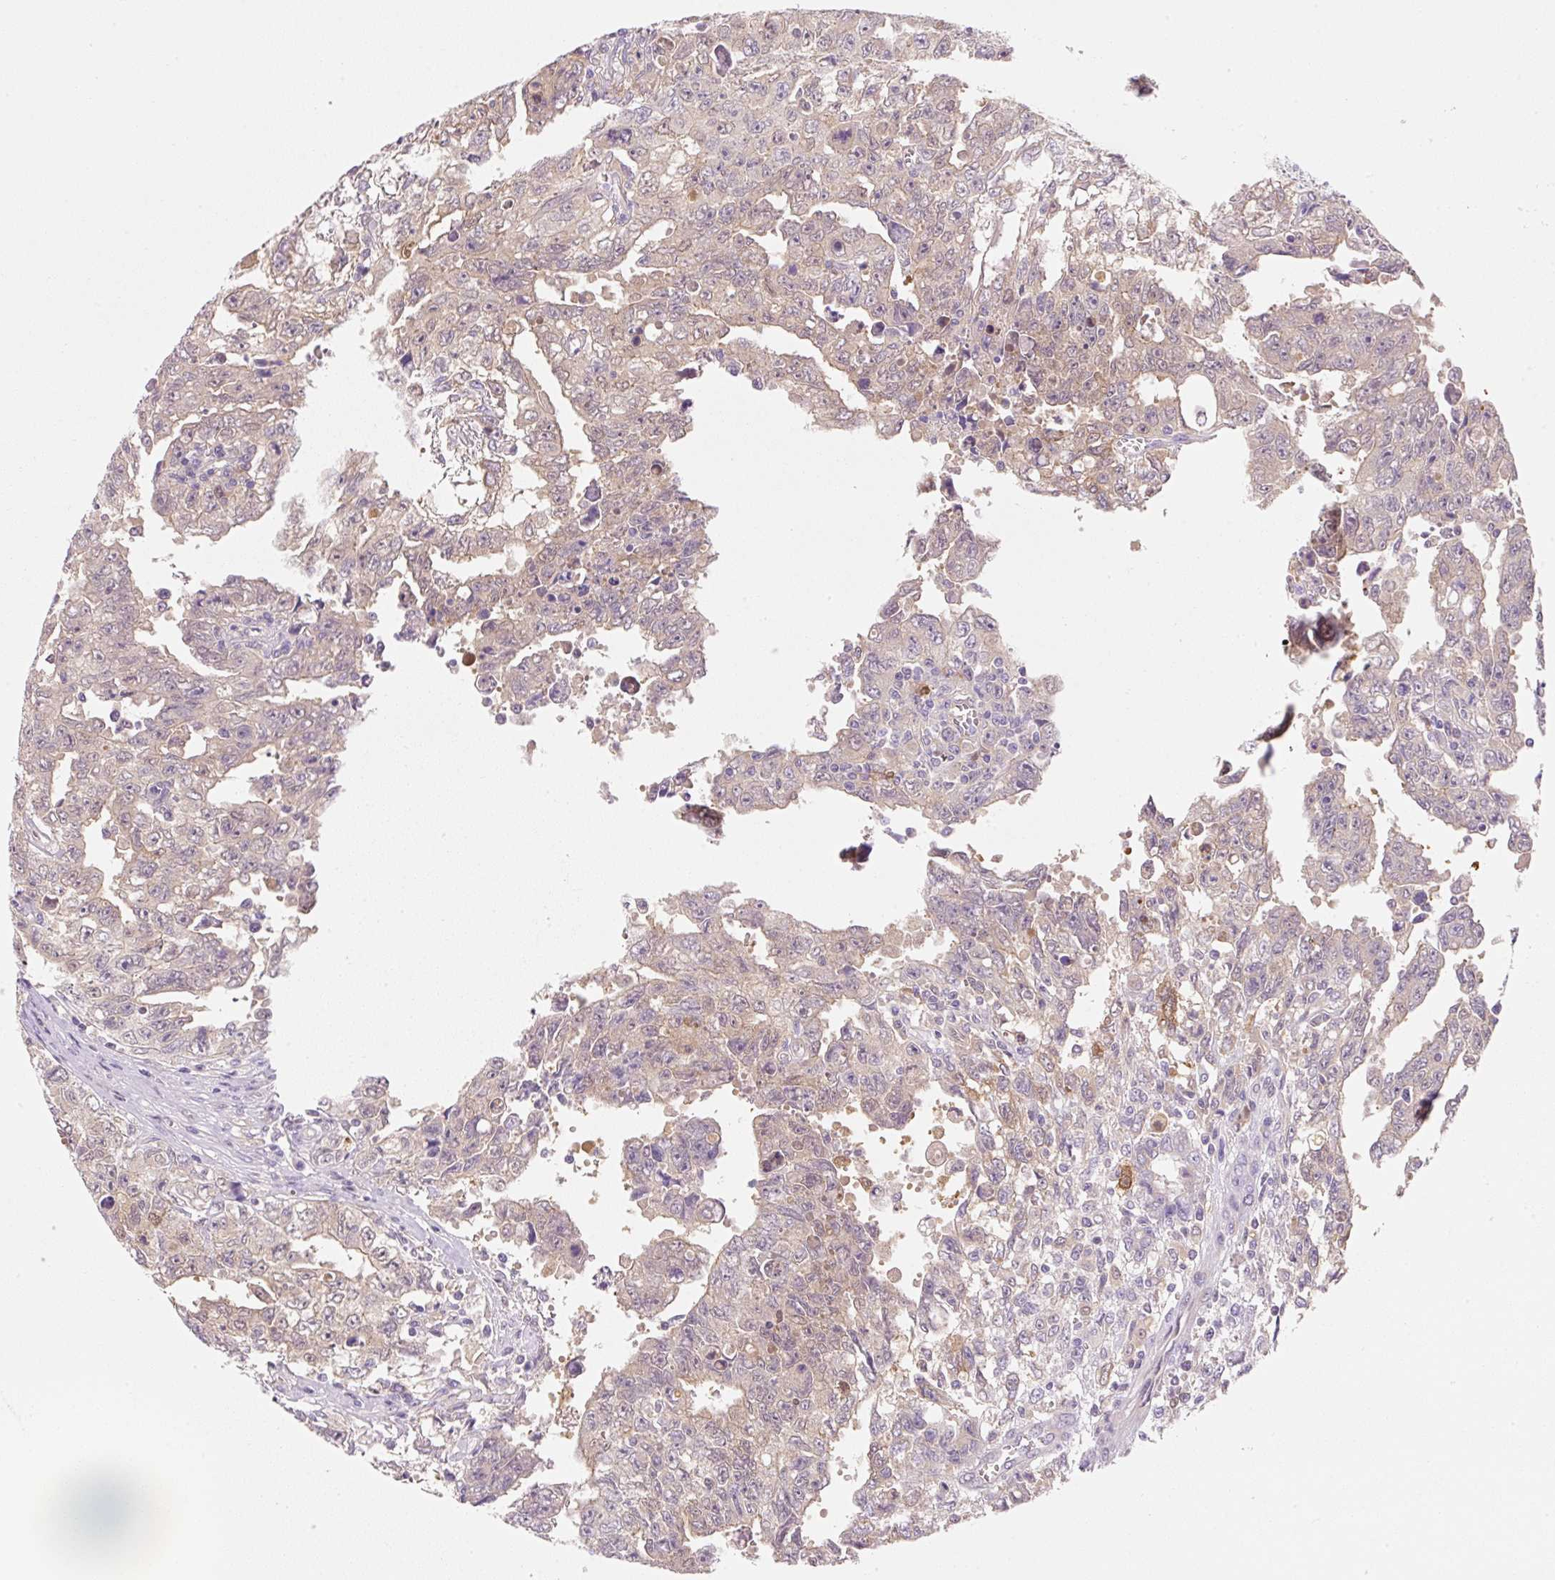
{"staining": {"intensity": "negative", "quantity": "none", "location": "none"}, "tissue": "testis cancer", "cell_type": "Tumor cells", "image_type": "cancer", "snomed": [{"axis": "morphology", "description": "Carcinoma, Embryonal, NOS"}, {"axis": "topography", "description": "Testis"}], "caption": "A micrograph of human embryonal carcinoma (testis) is negative for staining in tumor cells.", "gene": "FABP5", "patient": {"sex": "male", "age": 24}}